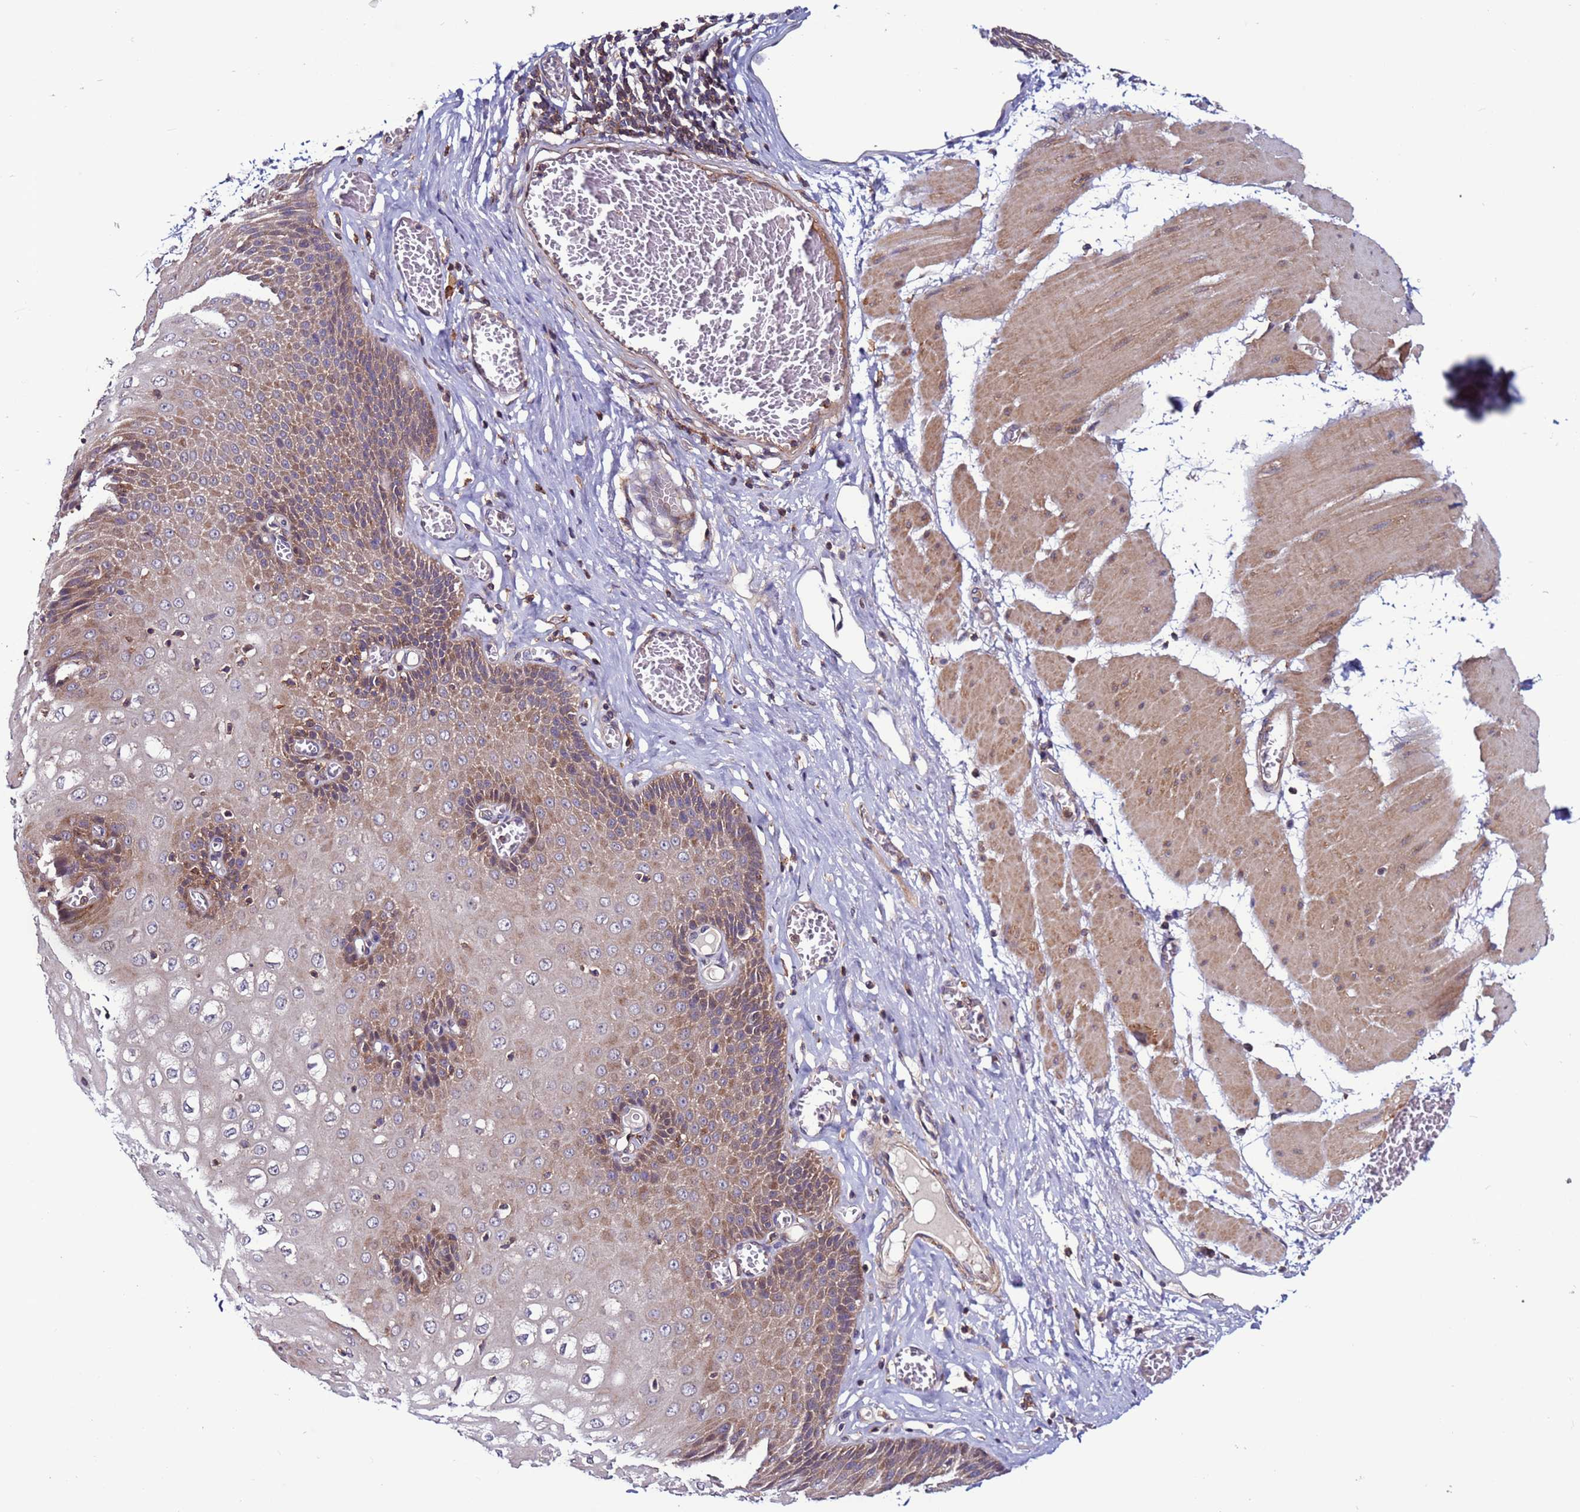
{"staining": {"intensity": "moderate", "quantity": ">75%", "location": "cytoplasmic/membranous"}, "tissue": "esophagus", "cell_type": "Squamous epithelial cells", "image_type": "normal", "snomed": [{"axis": "morphology", "description": "Normal tissue, NOS"}, {"axis": "topography", "description": "Esophagus"}], "caption": "Immunohistochemistry of unremarkable esophagus exhibits medium levels of moderate cytoplasmic/membranous staining in approximately >75% of squamous epithelial cells.", "gene": "GAREM1", "patient": {"sex": "male", "age": 60}}